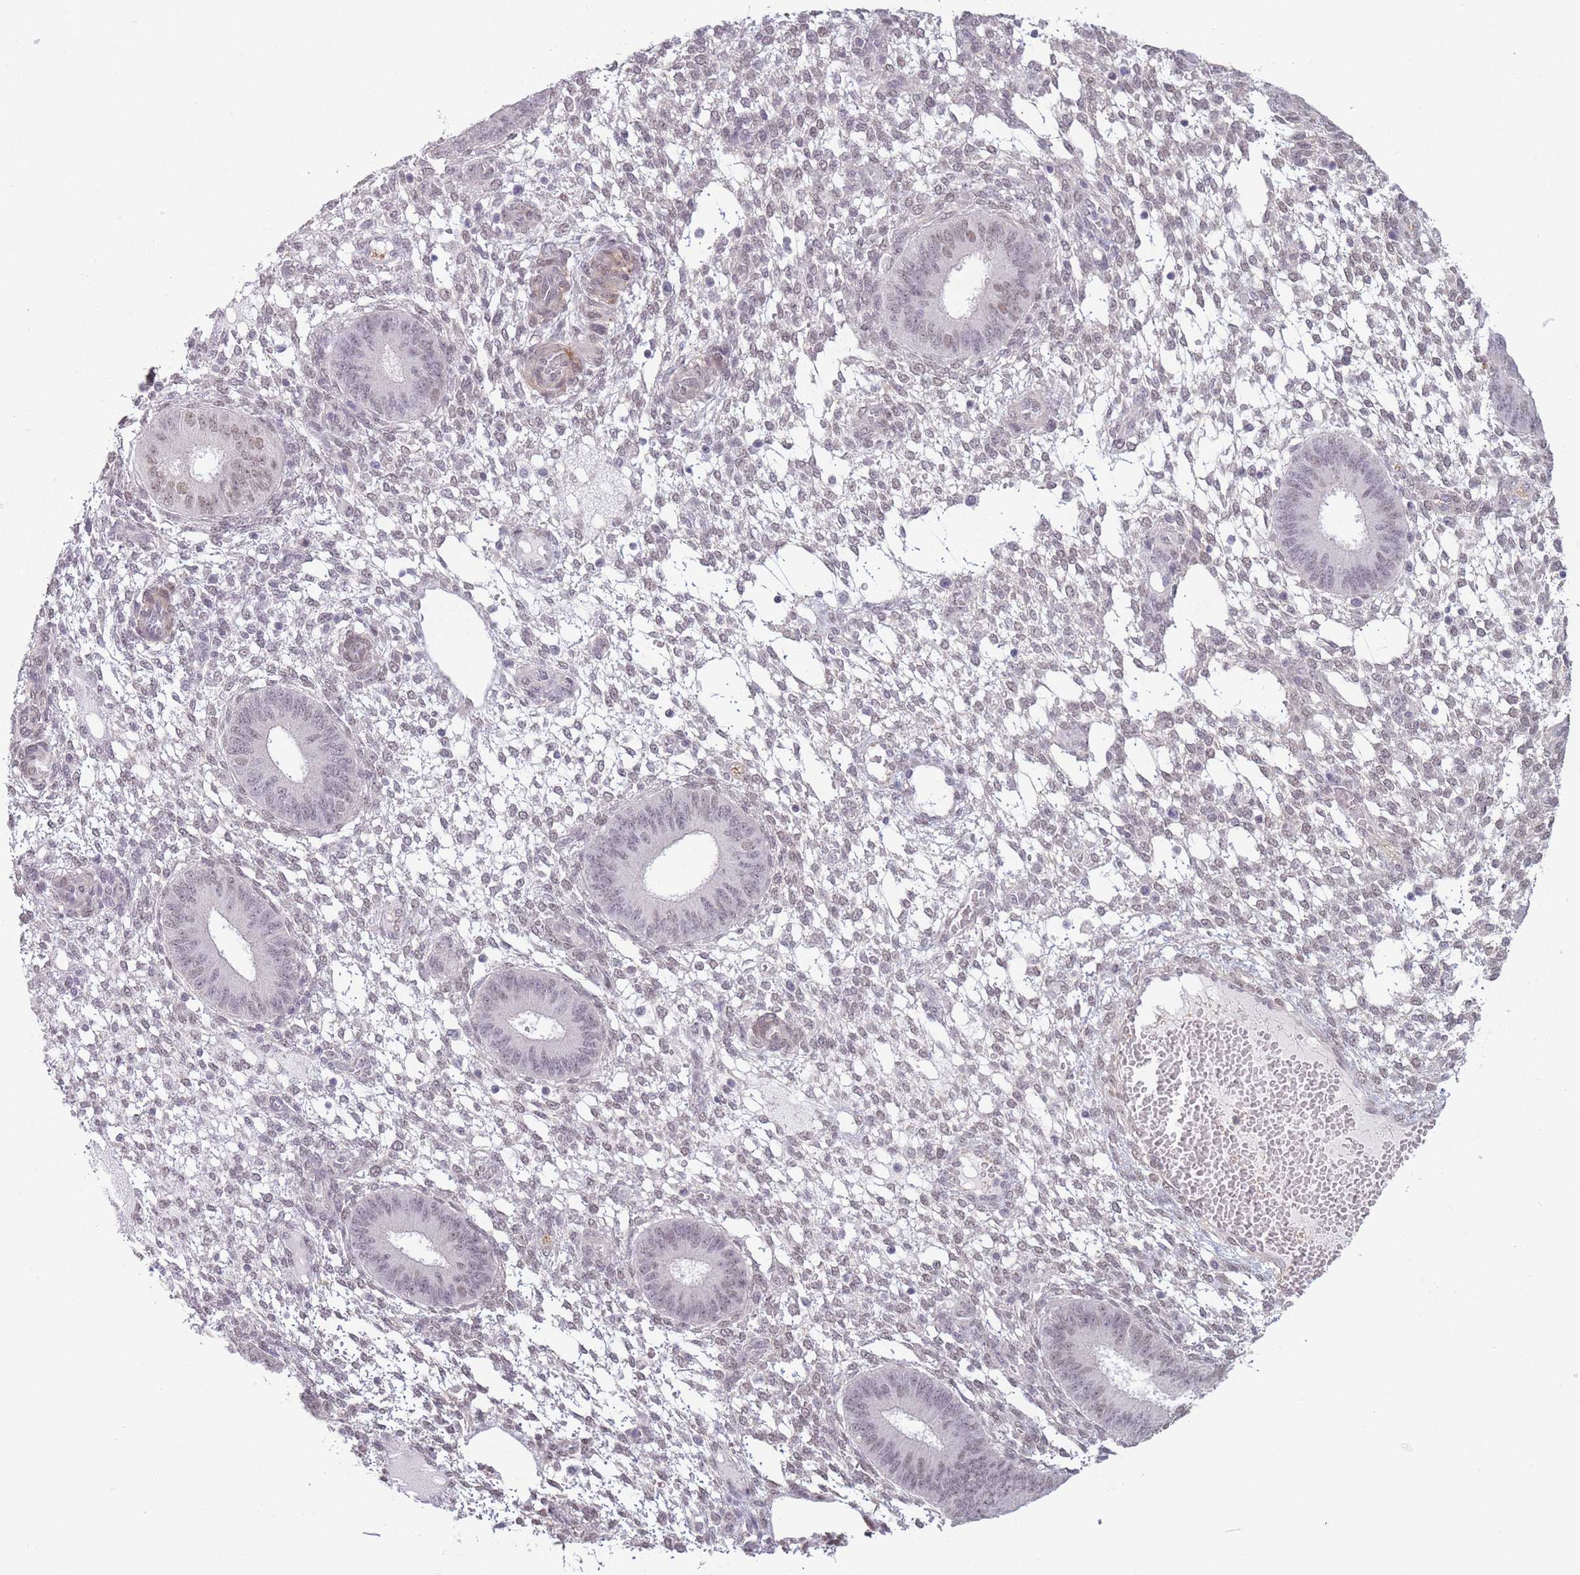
{"staining": {"intensity": "weak", "quantity": "<25%", "location": "nuclear"}, "tissue": "endometrium", "cell_type": "Cells in endometrial stroma", "image_type": "normal", "snomed": [{"axis": "morphology", "description": "Normal tissue, NOS"}, {"axis": "topography", "description": "Endometrium"}], "caption": "A high-resolution photomicrograph shows immunohistochemistry (IHC) staining of benign endometrium, which displays no significant expression in cells in endometrial stroma.", "gene": "SIN3B", "patient": {"sex": "female", "age": 49}}